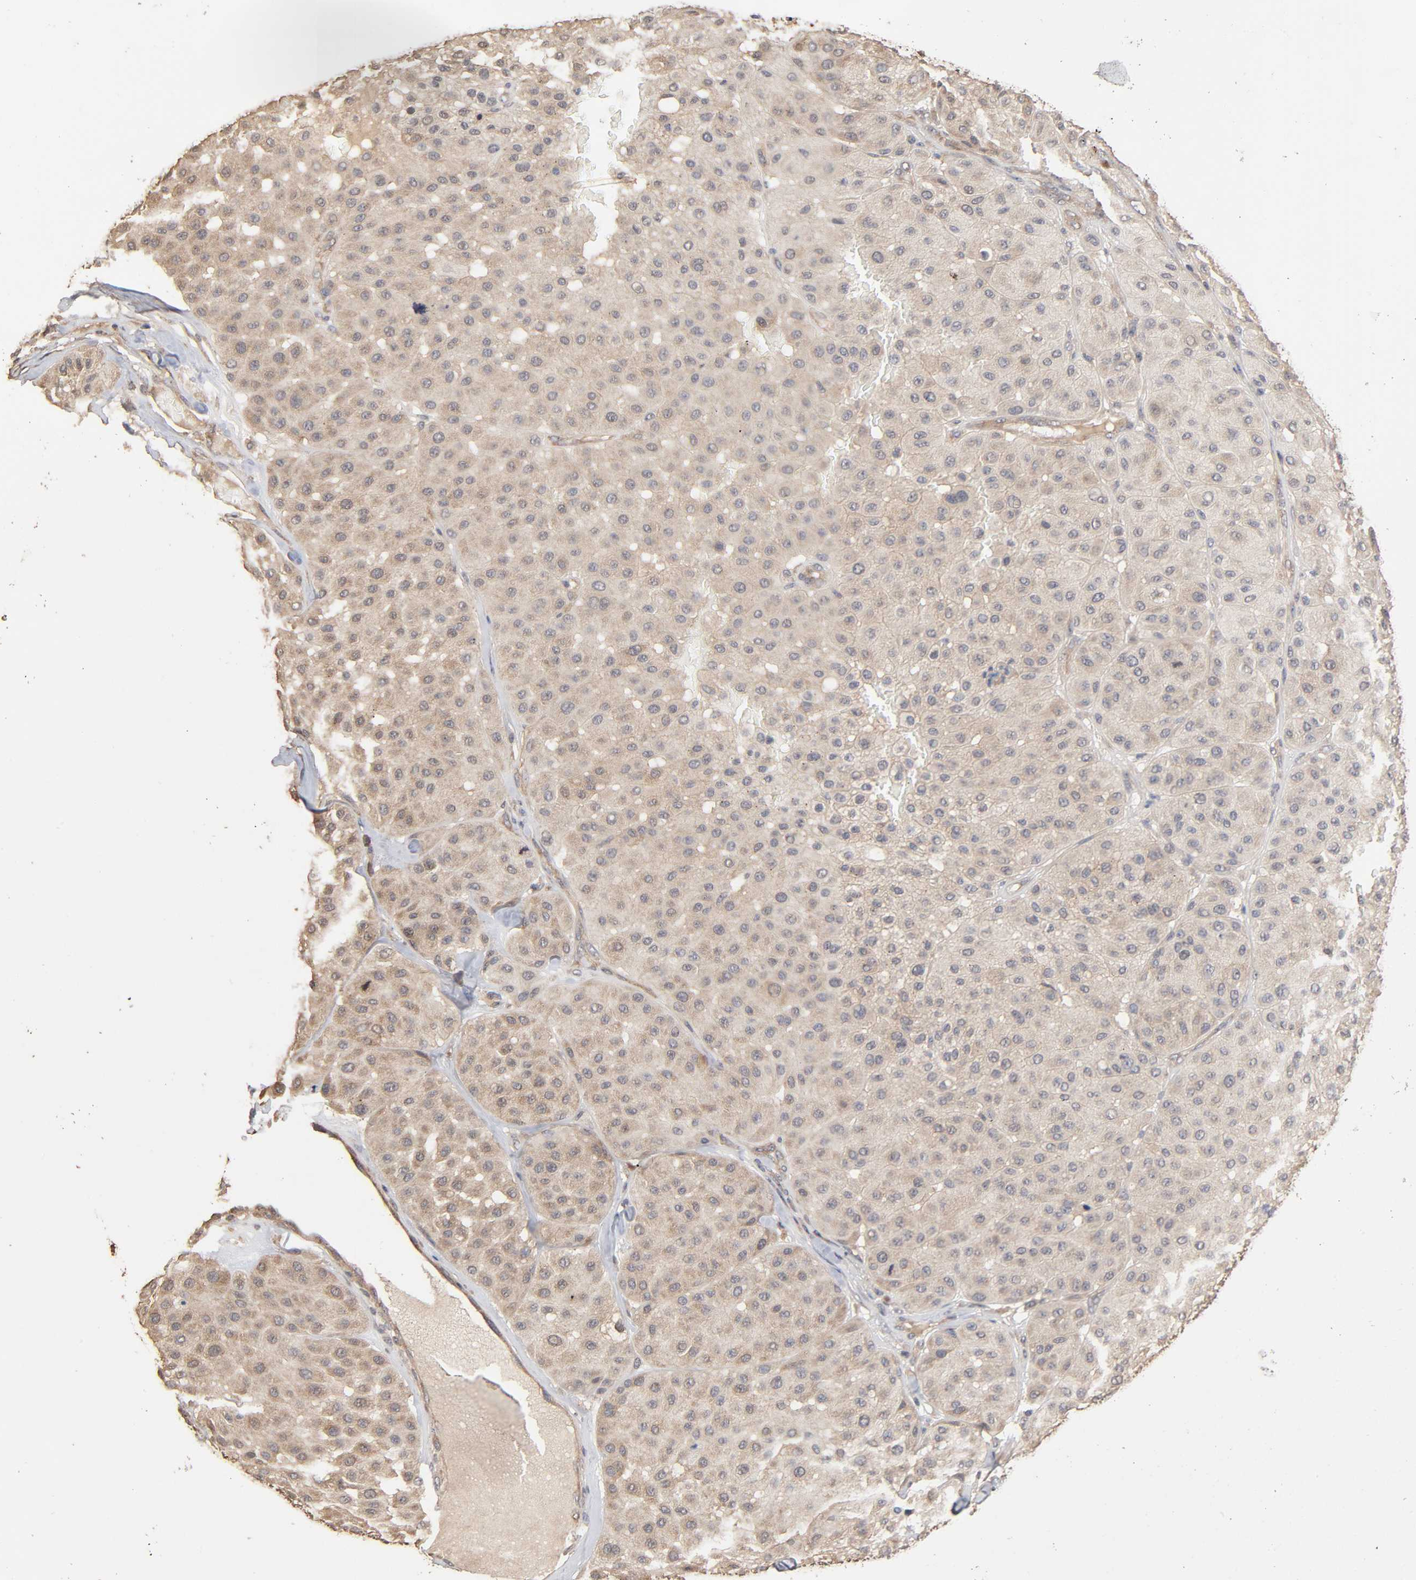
{"staining": {"intensity": "weak", "quantity": ">75%", "location": "cytoplasmic/membranous"}, "tissue": "melanoma", "cell_type": "Tumor cells", "image_type": "cancer", "snomed": [{"axis": "morphology", "description": "Normal tissue, NOS"}, {"axis": "morphology", "description": "Malignant melanoma, Metastatic site"}, {"axis": "topography", "description": "Skin"}], "caption": "Melanoma tissue reveals weak cytoplasmic/membranous staining in approximately >75% of tumor cells", "gene": "ARHGEF7", "patient": {"sex": "male", "age": 41}}